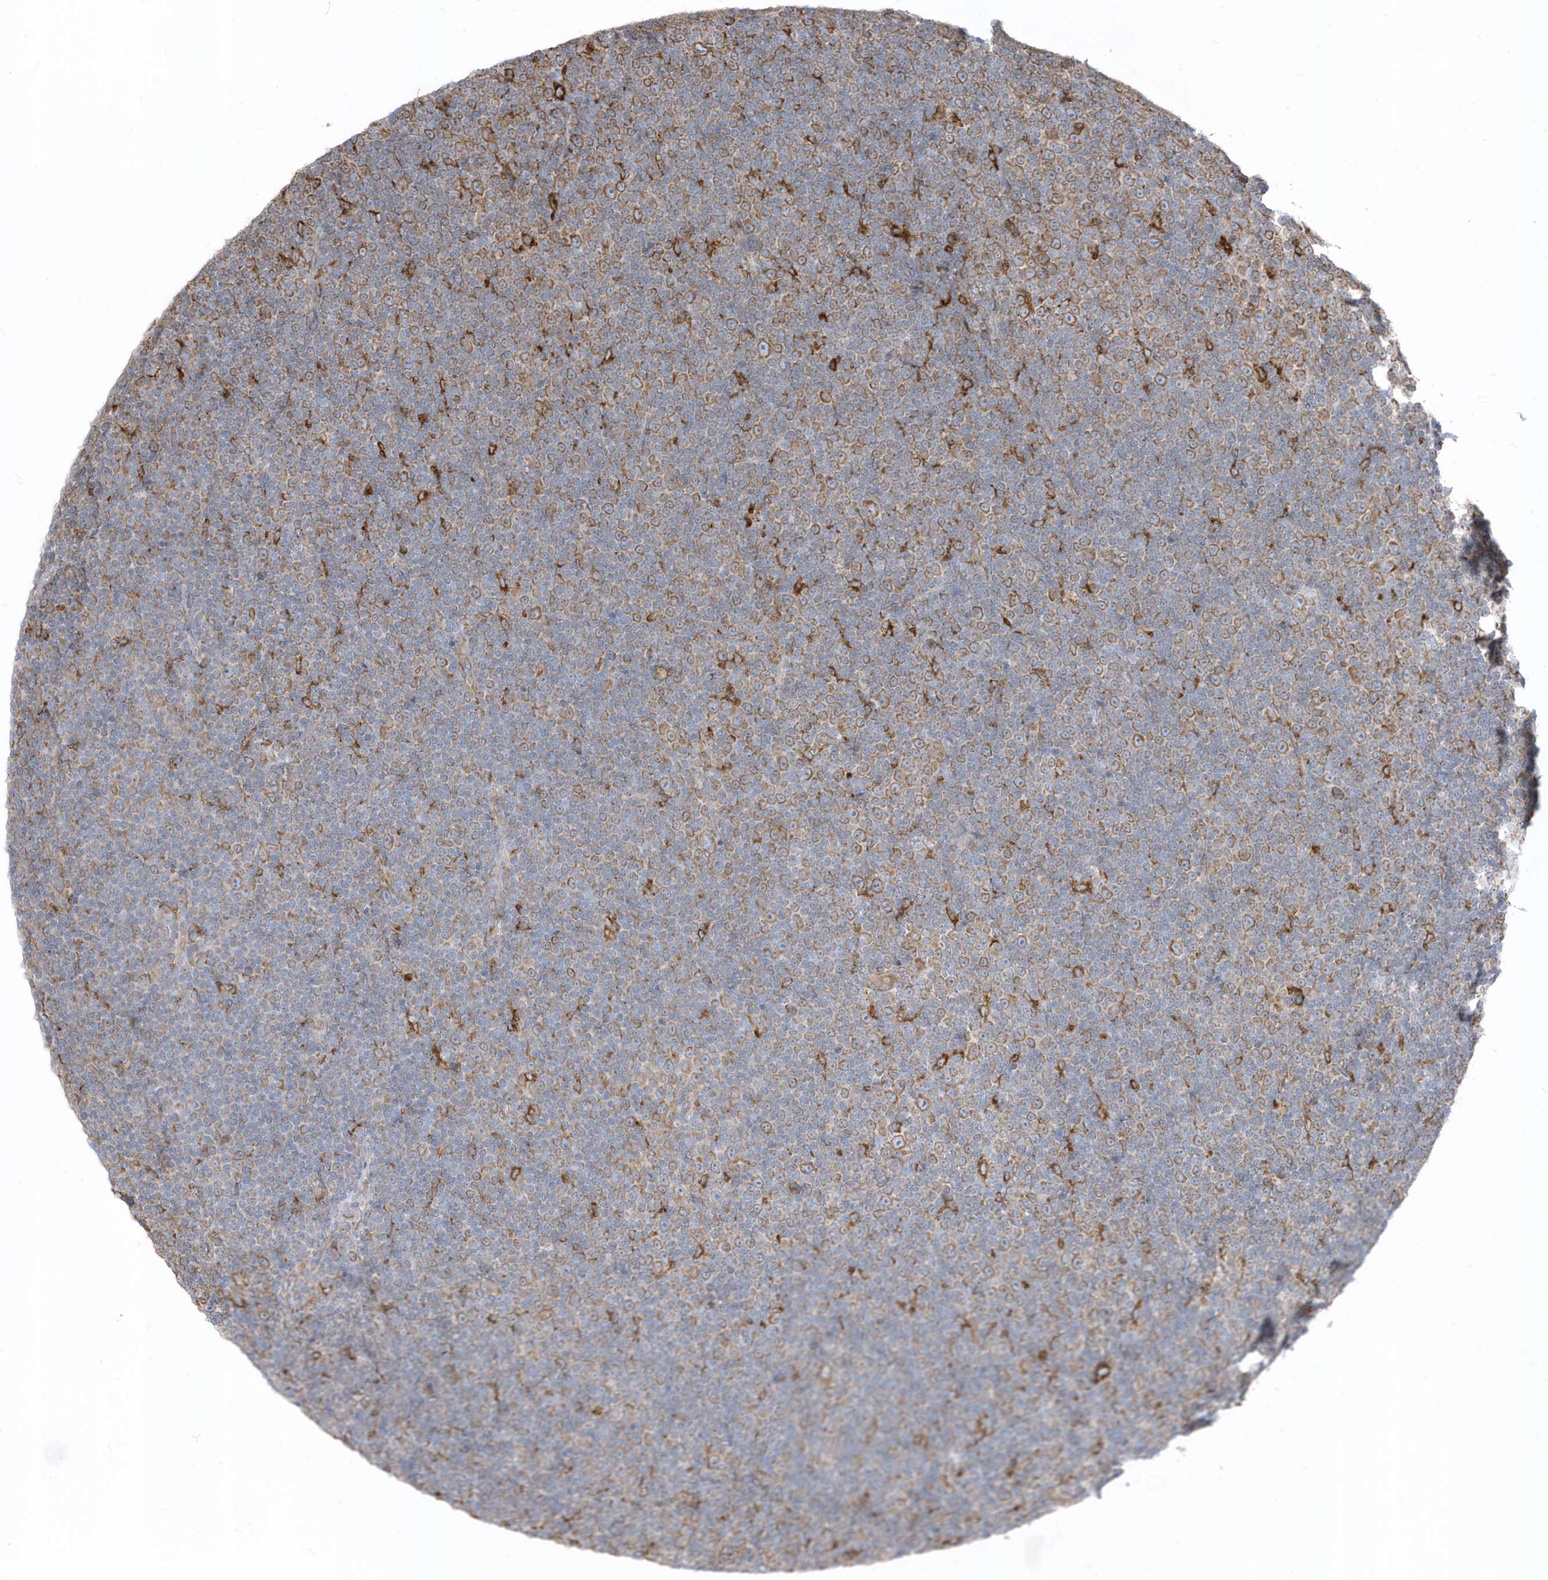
{"staining": {"intensity": "moderate", "quantity": ">75%", "location": "cytoplasmic/membranous"}, "tissue": "lymphoma", "cell_type": "Tumor cells", "image_type": "cancer", "snomed": [{"axis": "morphology", "description": "Malignant lymphoma, non-Hodgkin's type, Low grade"}, {"axis": "topography", "description": "Lymph node"}], "caption": "A photomicrograph of human lymphoma stained for a protein demonstrates moderate cytoplasmic/membranous brown staining in tumor cells. The staining was performed using DAB to visualize the protein expression in brown, while the nuclei were stained in blue with hematoxylin (Magnification: 20x).", "gene": "PDIA6", "patient": {"sex": "female", "age": 67}}